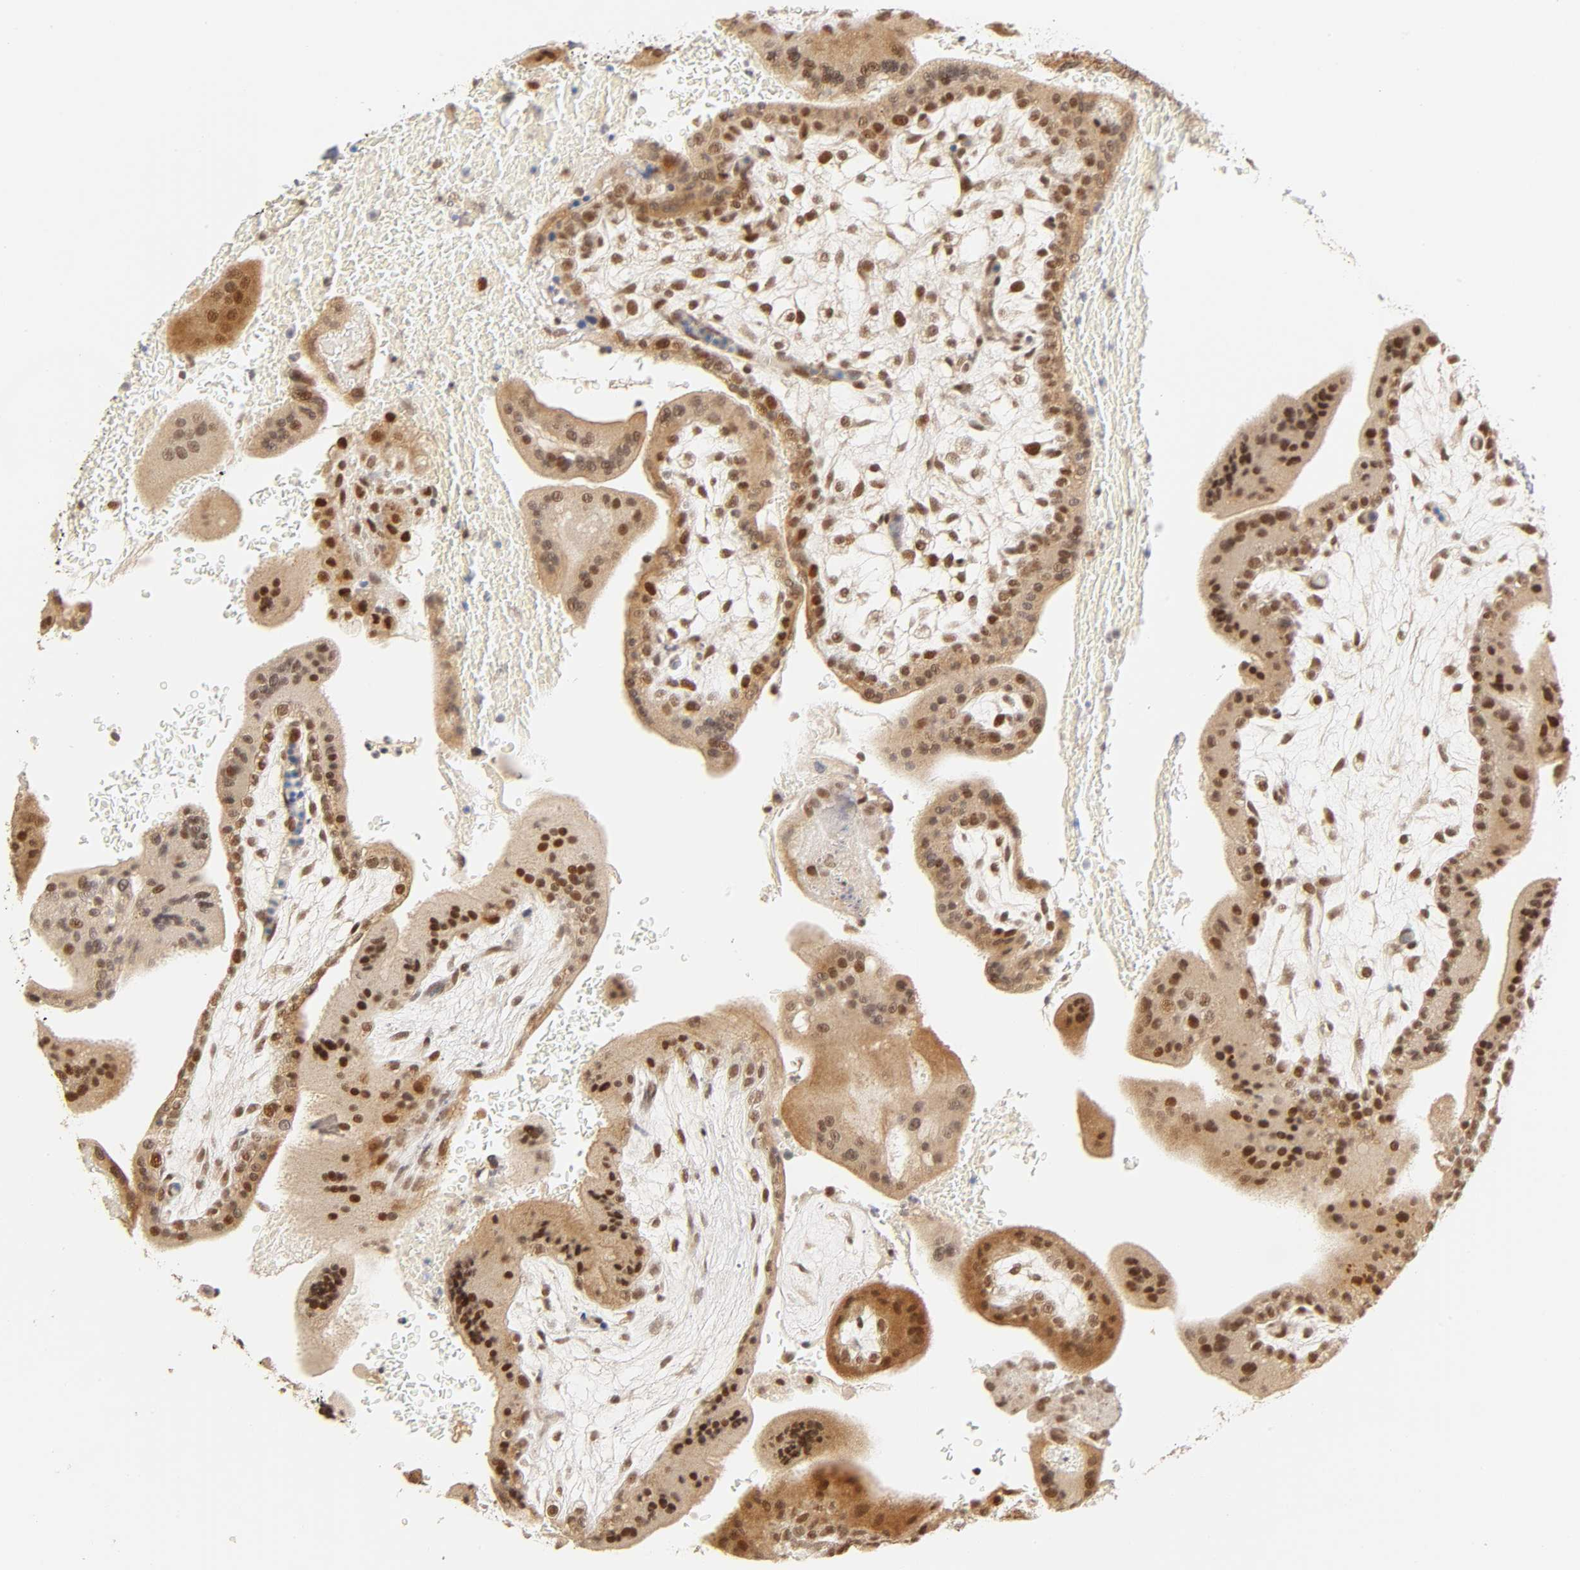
{"staining": {"intensity": "moderate", "quantity": "25%-75%", "location": "cytoplasmic/membranous,nuclear"}, "tissue": "placenta", "cell_type": "Decidual cells", "image_type": "normal", "snomed": [{"axis": "morphology", "description": "Normal tissue, NOS"}, {"axis": "topography", "description": "Placenta"}], "caption": "Protein staining of benign placenta shows moderate cytoplasmic/membranous,nuclear positivity in approximately 25%-75% of decidual cells.", "gene": "TAF10", "patient": {"sex": "female", "age": 35}}